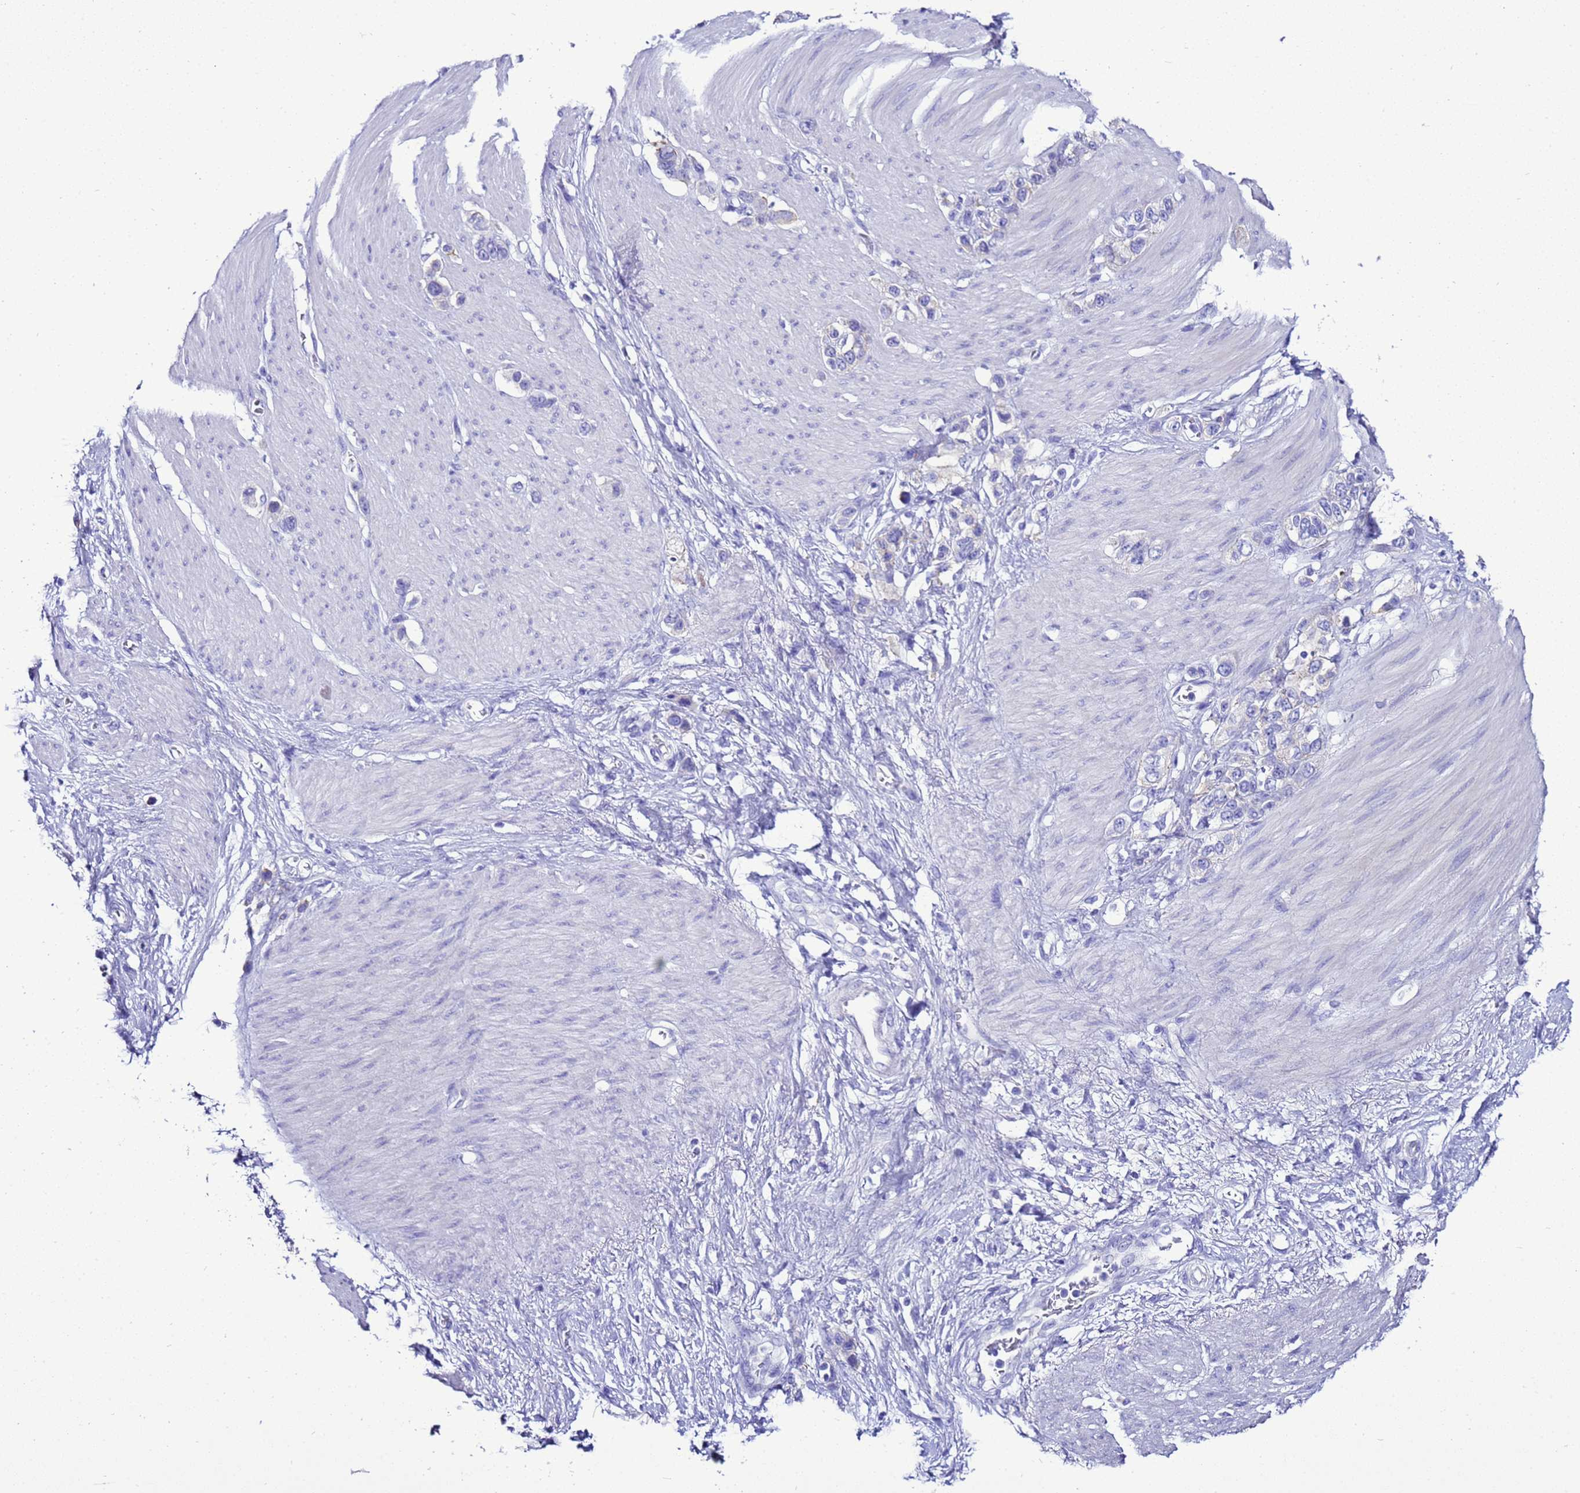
{"staining": {"intensity": "negative", "quantity": "none", "location": "none"}, "tissue": "stomach cancer", "cell_type": "Tumor cells", "image_type": "cancer", "snomed": [{"axis": "morphology", "description": "Adenocarcinoma, NOS"}, {"axis": "morphology", "description": "Adenocarcinoma, High grade"}, {"axis": "topography", "description": "Stomach, upper"}, {"axis": "topography", "description": "Stomach, lower"}], "caption": "DAB (3,3'-diaminobenzidine) immunohistochemical staining of stomach cancer (adenocarcinoma) exhibits no significant staining in tumor cells. (Stains: DAB (3,3'-diaminobenzidine) IHC with hematoxylin counter stain, Microscopy: brightfield microscopy at high magnification).", "gene": "BEST2", "patient": {"sex": "female", "age": 65}}